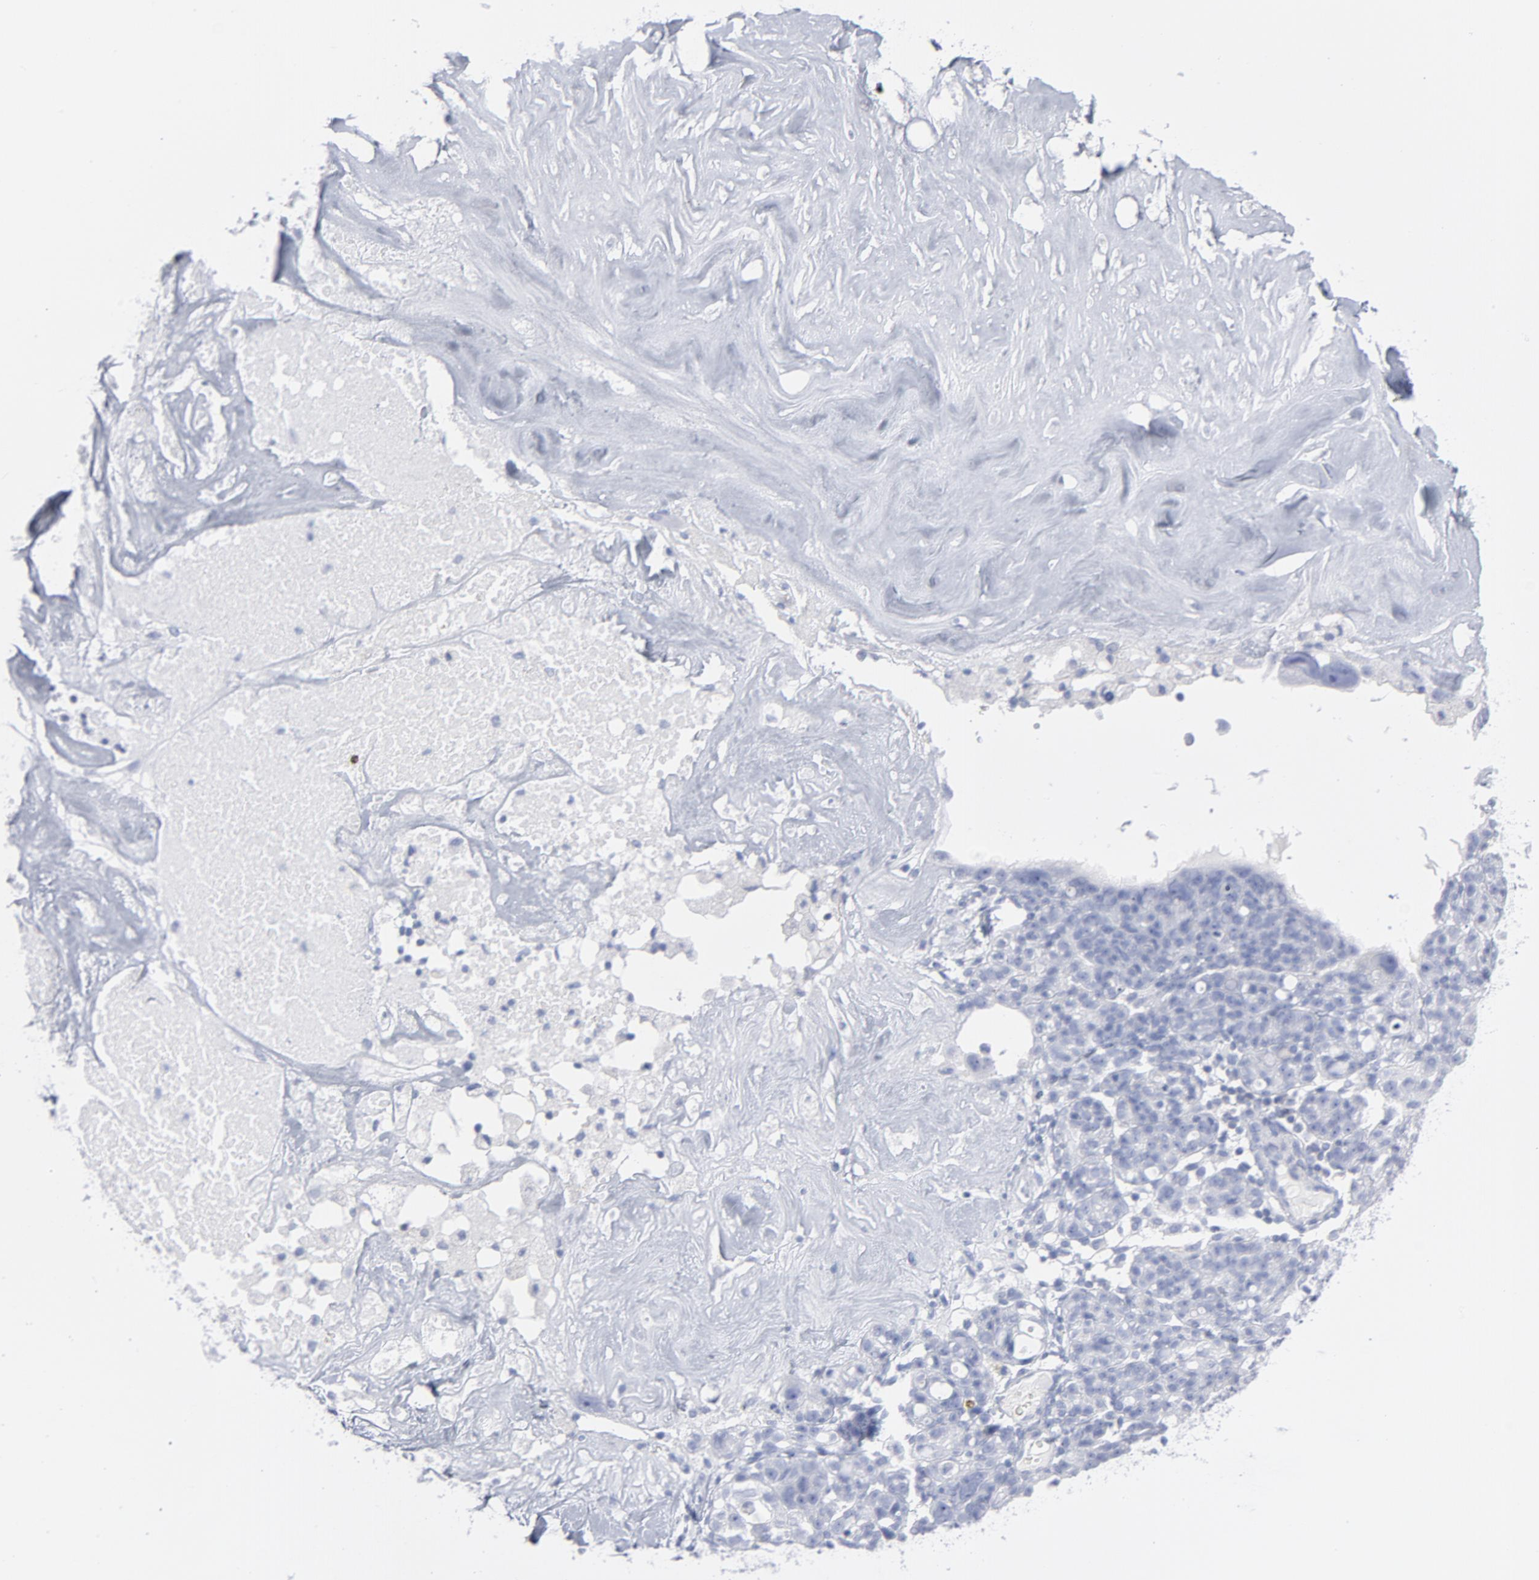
{"staining": {"intensity": "negative", "quantity": "none", "location": "none"}, "tissue": "ovarian cancer", "cell_type": "Tumor cells", "image_type": "cancer", "snomed": [{"axis": "morphology", "description": "Cystadenocarcinoma, serous, NOS"}, {"axis": "topography", "description": "Ovary"}], "caption": "A histopathology image of human serous cystadenocarcinoma (ovarian) is negative for staining in tumor cells.", "gene": "P2RY8", "patient": {"sex": "female", "age": 66}}